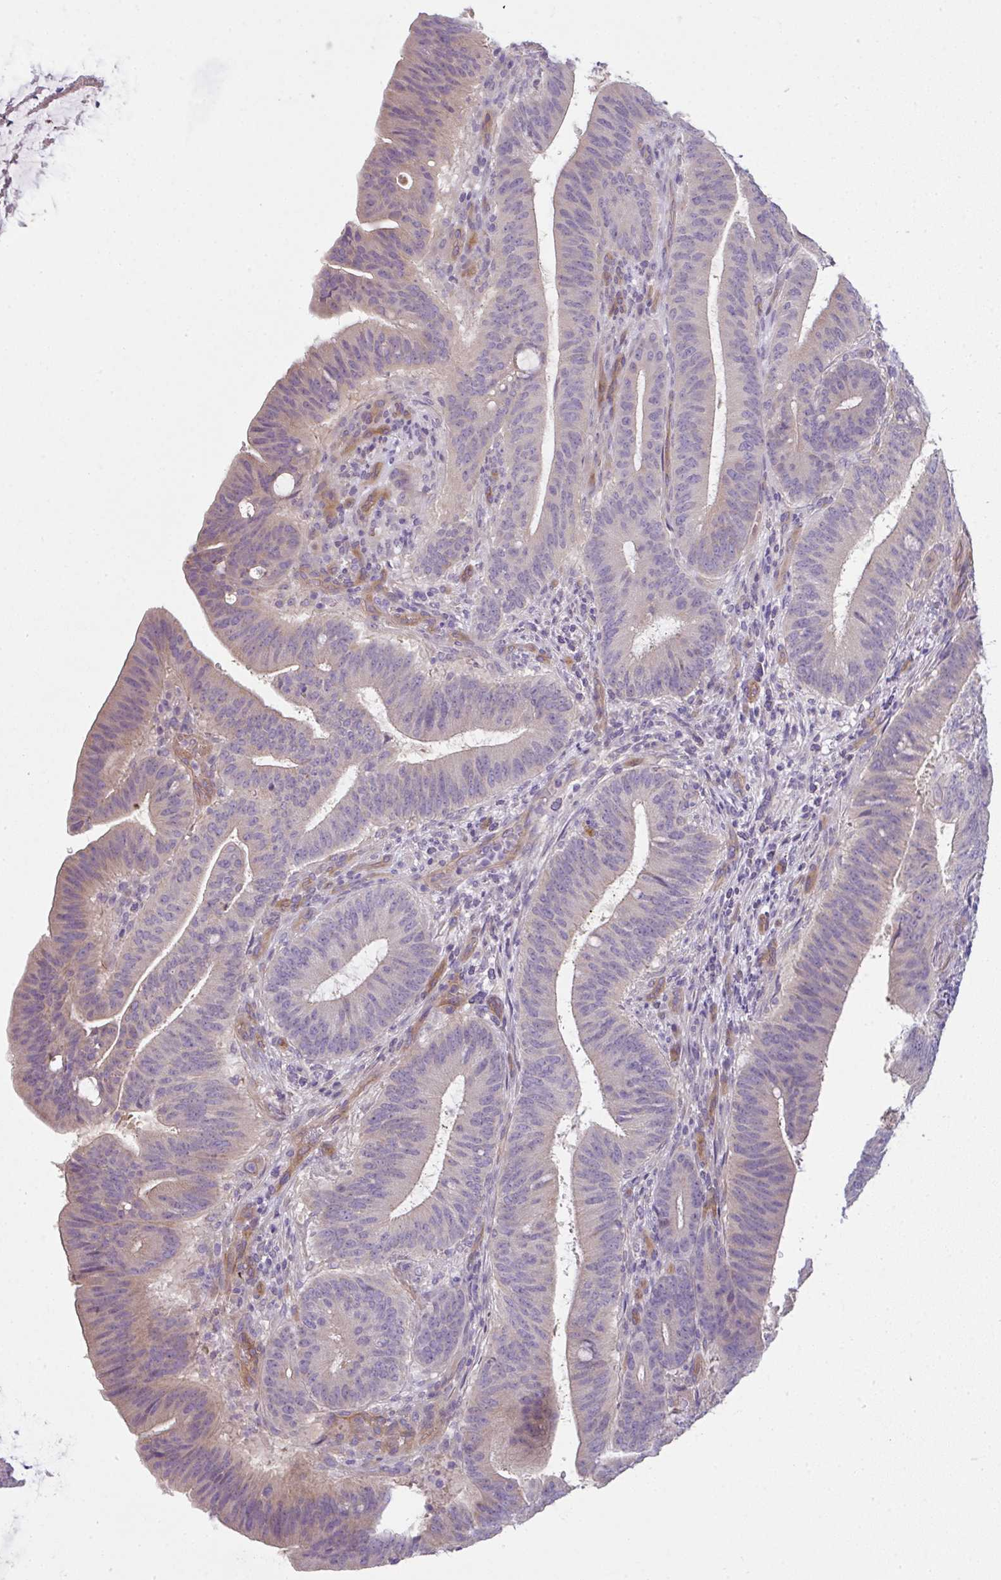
{"staining": {"intensity": "weak", "quantity": "<25%", "location": "cytoplasmic/membranous"}, "tissue": "colorectal cancer", "cell_type": "Tumor cells", "image_type": "cancer", "snomed": [{"axis": "morphology", "description": "Adenocarcinoma, NOS"}, {"axis": "topography", "description": "Colon"}], "caption": "Histopathology image shows no protein expression in tumor cells of colorectal adenocarcinoma tissue.", "gene": "FILIP1", "patient": {"sex": "female", "age": 43}}